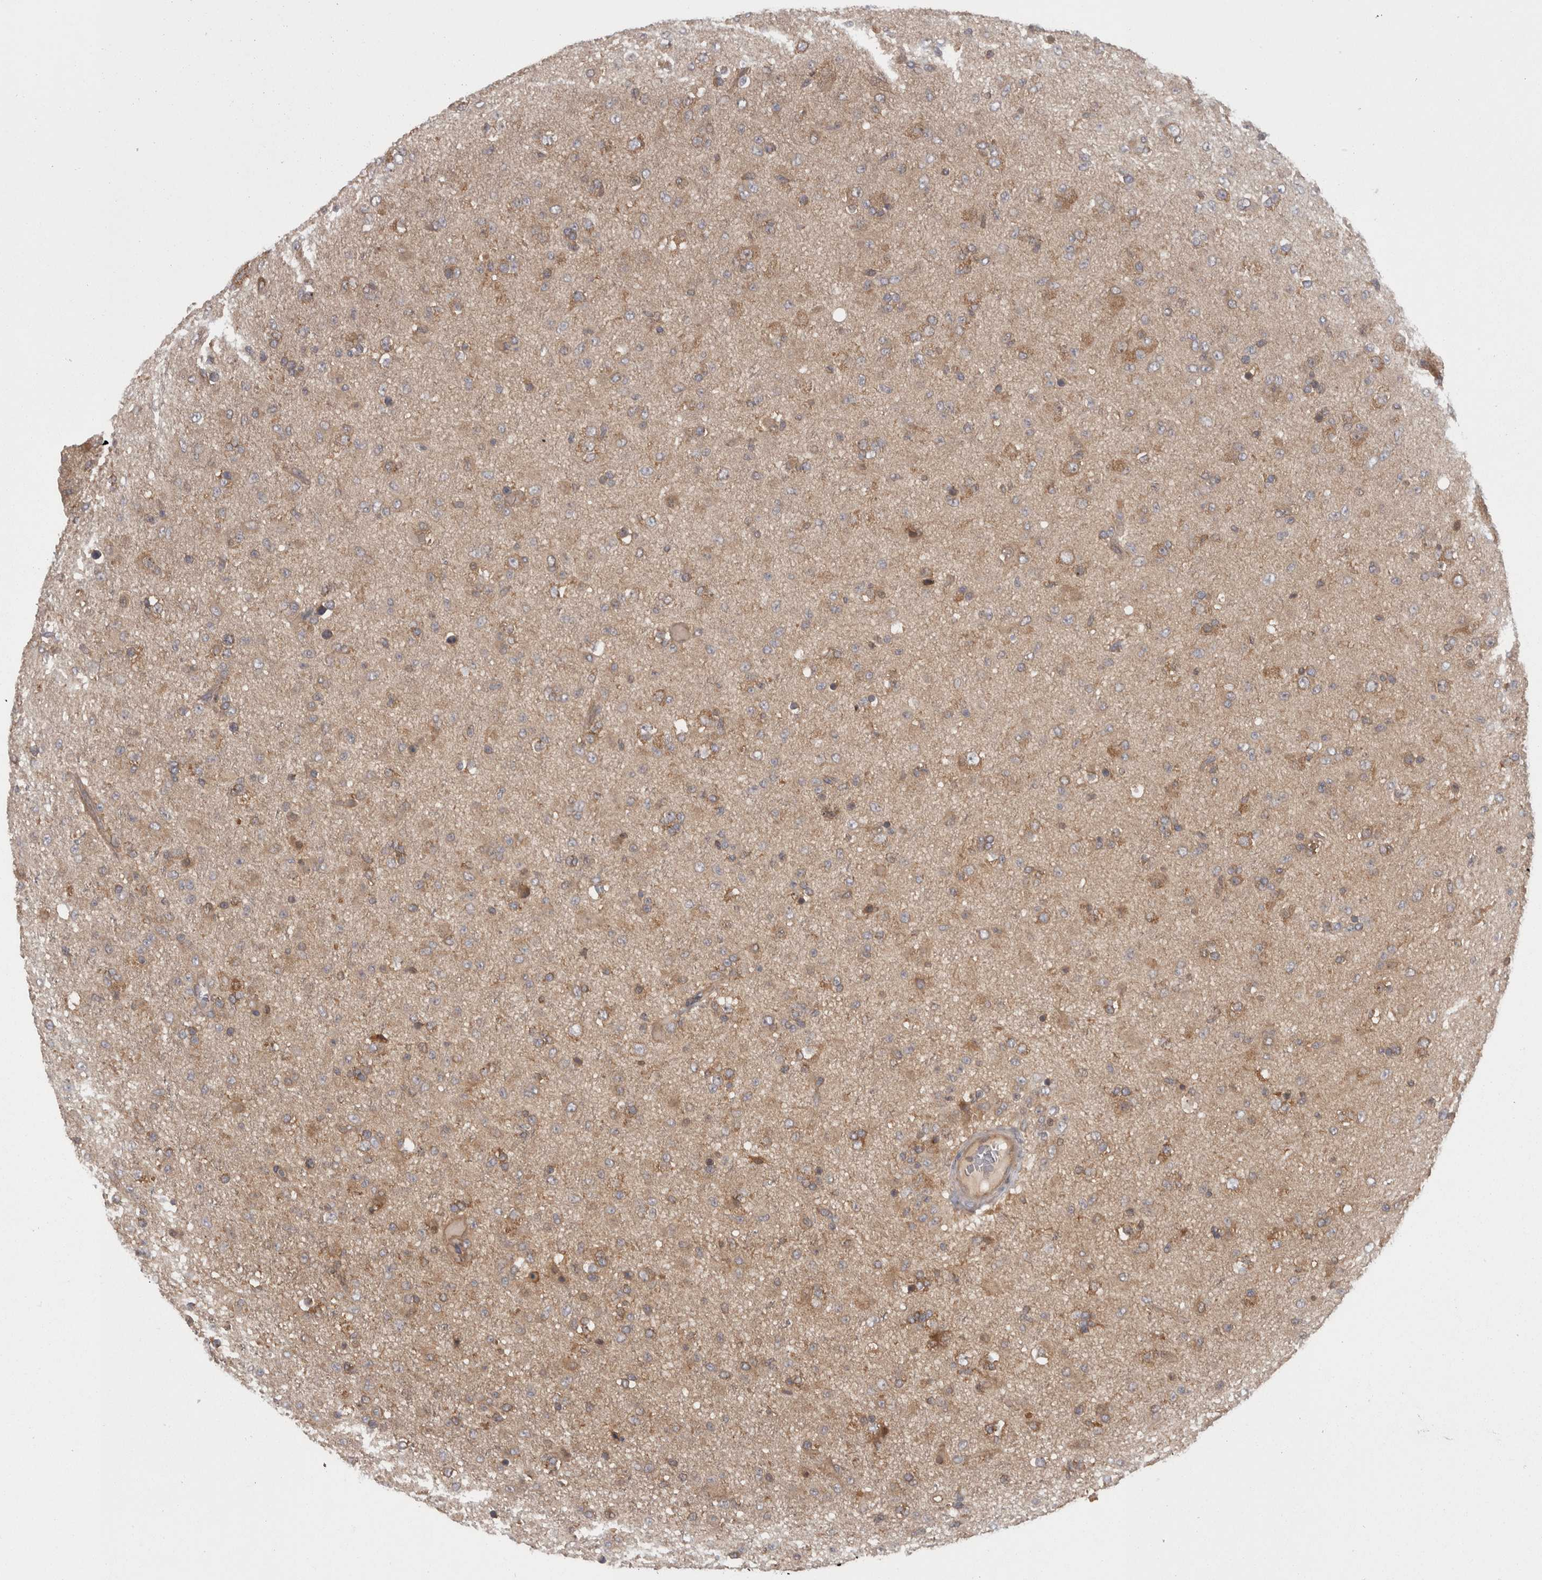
{"staining": {"intensity": "moderate", "quantity": "25%-75%", "location": "cytoplasmic/membranous"}, "tissue": "glioma", "cell_type": "Tumor cells", "image_type": "cancer", "snomed": [{"axis": "morphology", "description": "Glioma, malignant, Low grade"}, {"axis": "topography", "description": "Brain"}], "caption": "Glioma stained with DAB immunohistochemistry (IHC) exhibits medium levels of moderate cytoplasmic/membranous expression in about 25%-75% of tumor cells.", "gene": "SMCR8", "patient": {"sex": "male", "age": 65}}